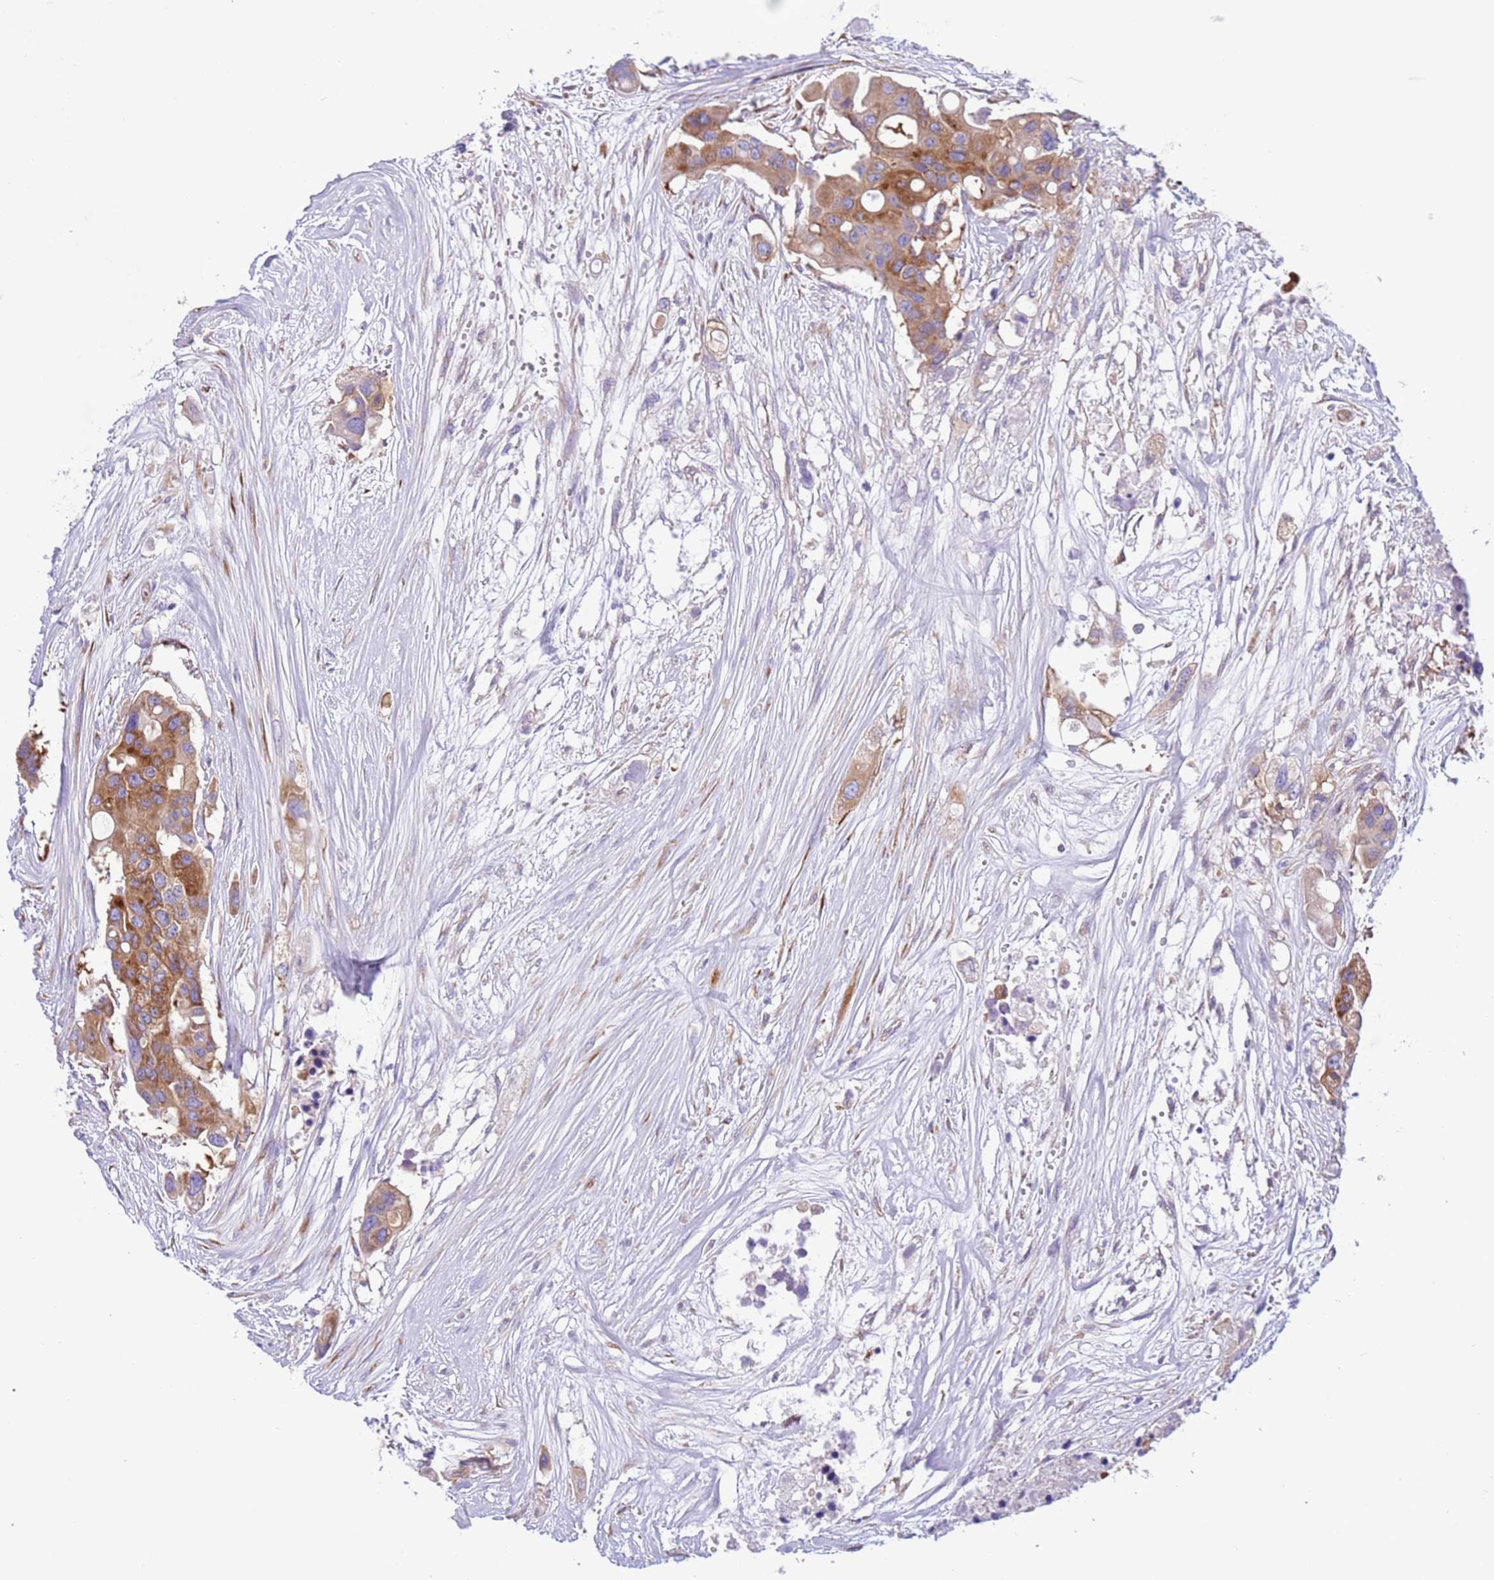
{"staining": {"intensity": "moderate", "quantity": ">75%", "location": "cytoplasmic/membranous"}, "tissue": "colorectal cancer", "cell_type": "Tumor cells", "image_type": "cancer", "snomed": [{"axis": "morphology", "description": "Adenocarcinoma, NOS"}, {"axis": "topography", "description": "Colon"}], "caption": "Tumor cells display medium levels of moderate cytoplasmic/membranous expression in approximately >75% of cells in colorectal cancer. Nuclei are stained in blue.", "gene": "VARS1", "patient": {"sex": "male", "age": 77}}